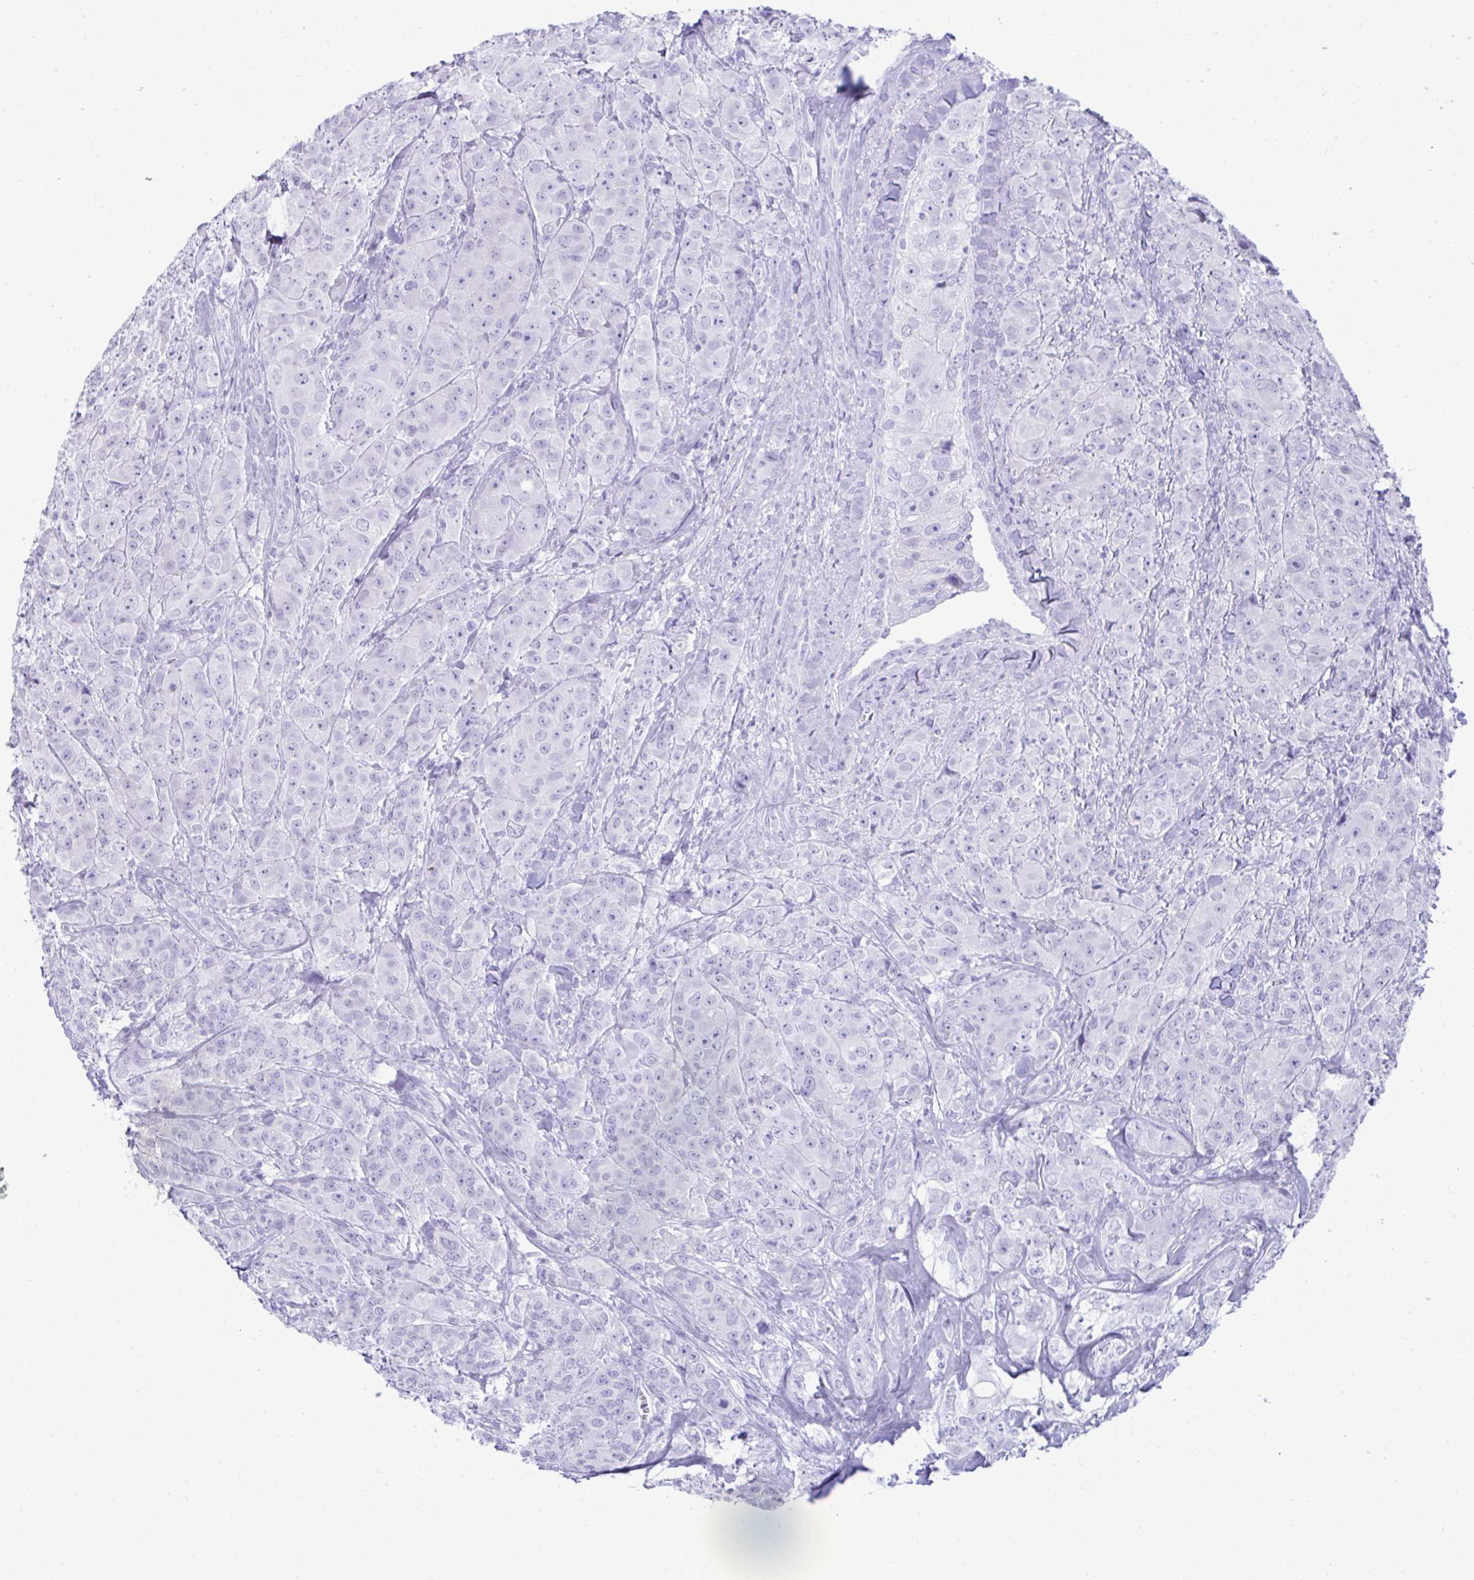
{"staining": {"intensity": "negative", "quantity": "none", "location": "none"}, "tissue": "breast cancer", "cell_type": "Tumor cells", "image_type": "cancer", "snomed": [{"axis": "morphology", "description": "Normal tissue, NOS"}, {"axis": "morphology", "description": "Duct carcinoma"}, {"axis": "topography", "description": "Breast"}], "caption": "An image of intraductal carcinoma (breast) stained for a protein demonstrates no brown staining in tumor cells.", "gene": "PSCA", "patient": {"sex": "female", "age": 43}}